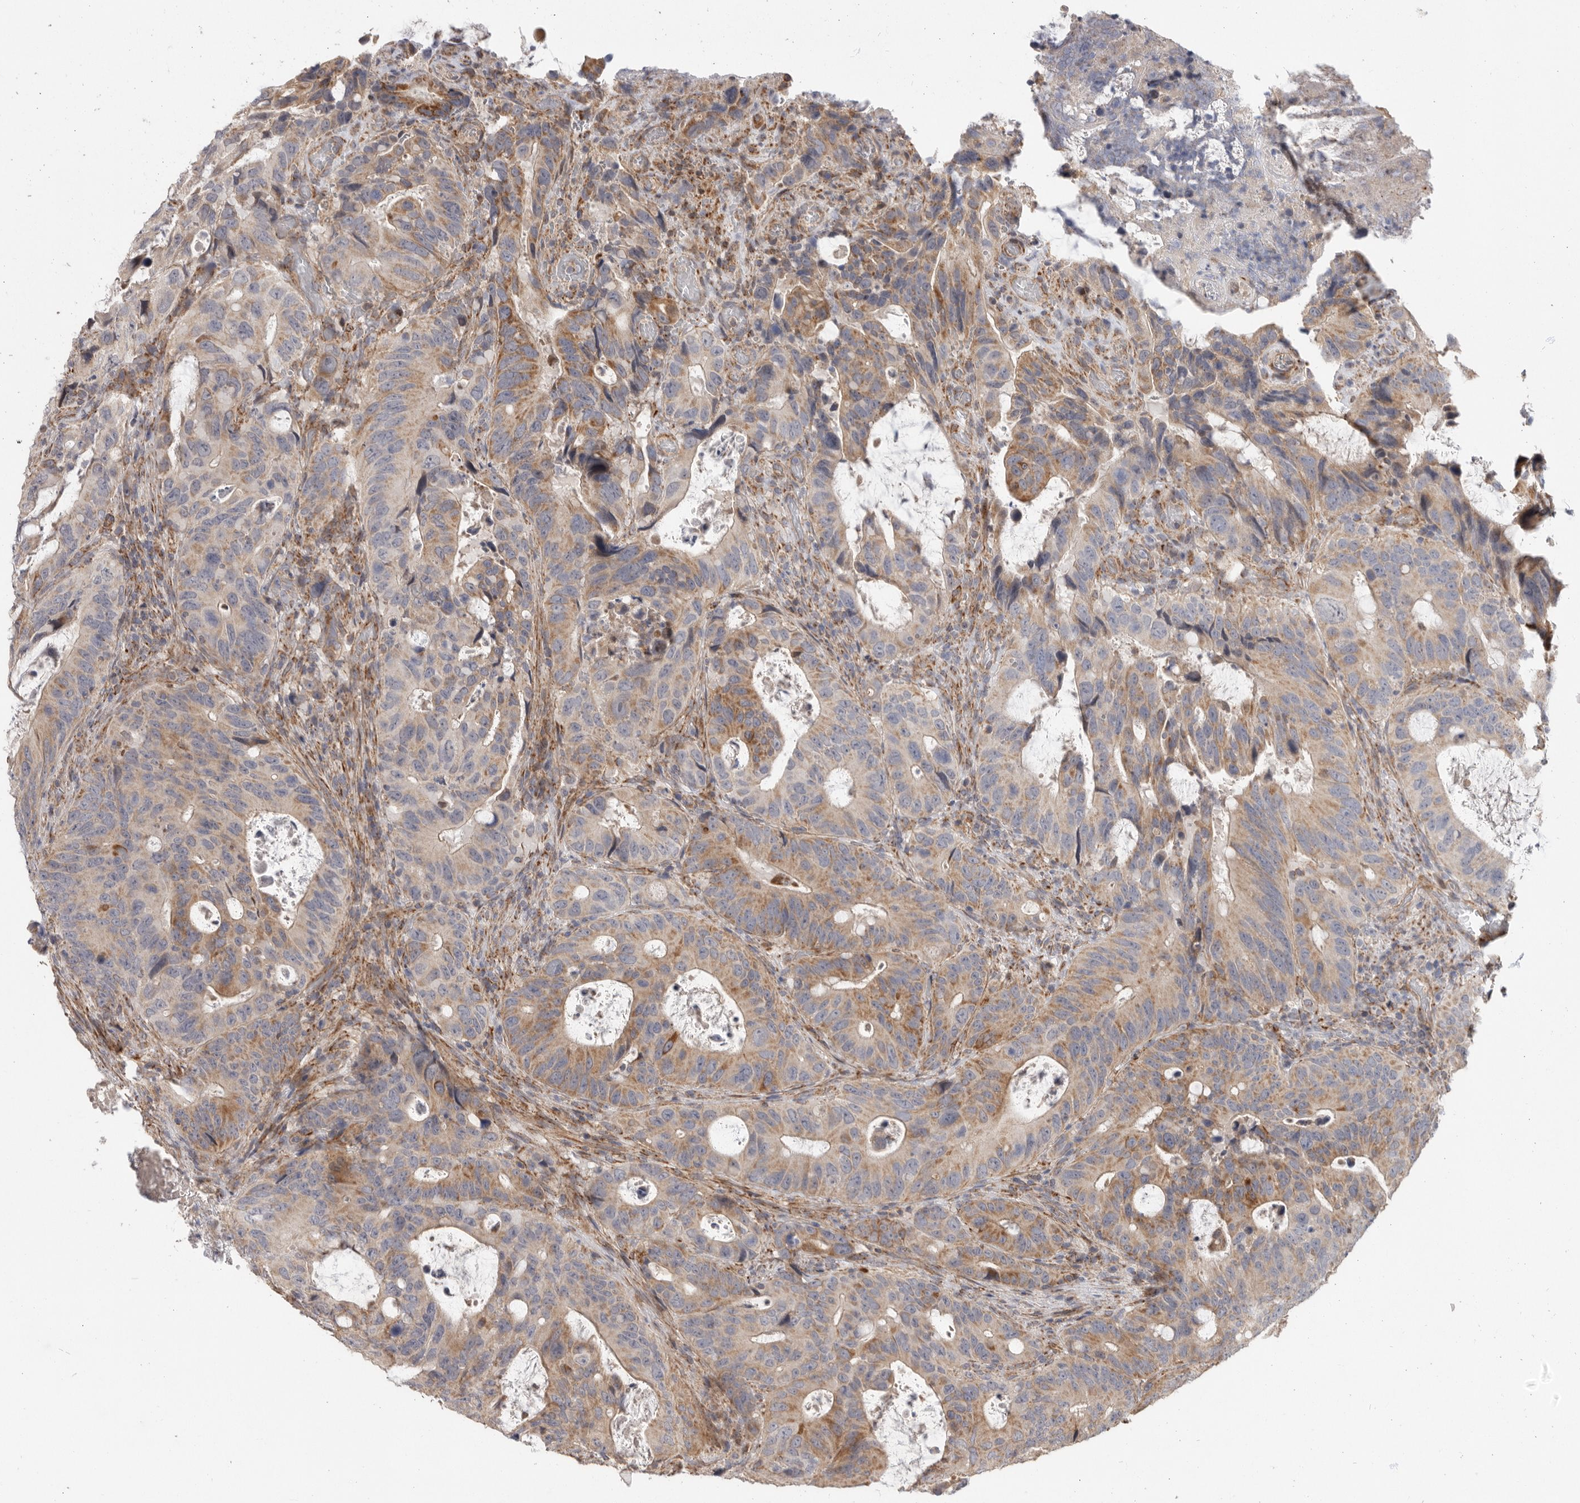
{"staining": {"intensity": "moderate", "quantity": "25%-75%", "location": "cytoplasmic/membranous"}, "tissue": "colorectal cancer", "cell_type": "Tumor cells", "image_type": "cancer", "snomed": [{"axis": "morphology", "description": "Adenocarcinoma, NOS"}, {"axis": "topography", "description": "Colon"}], "caption": "Moderate cytoplasmic/membranous staining is identified in approximately 25%-75% of tumor cells in colorectal adenocarcinoma.", "gene": "MTFR1L", "patient": {"sex": "male", "age": 83}}